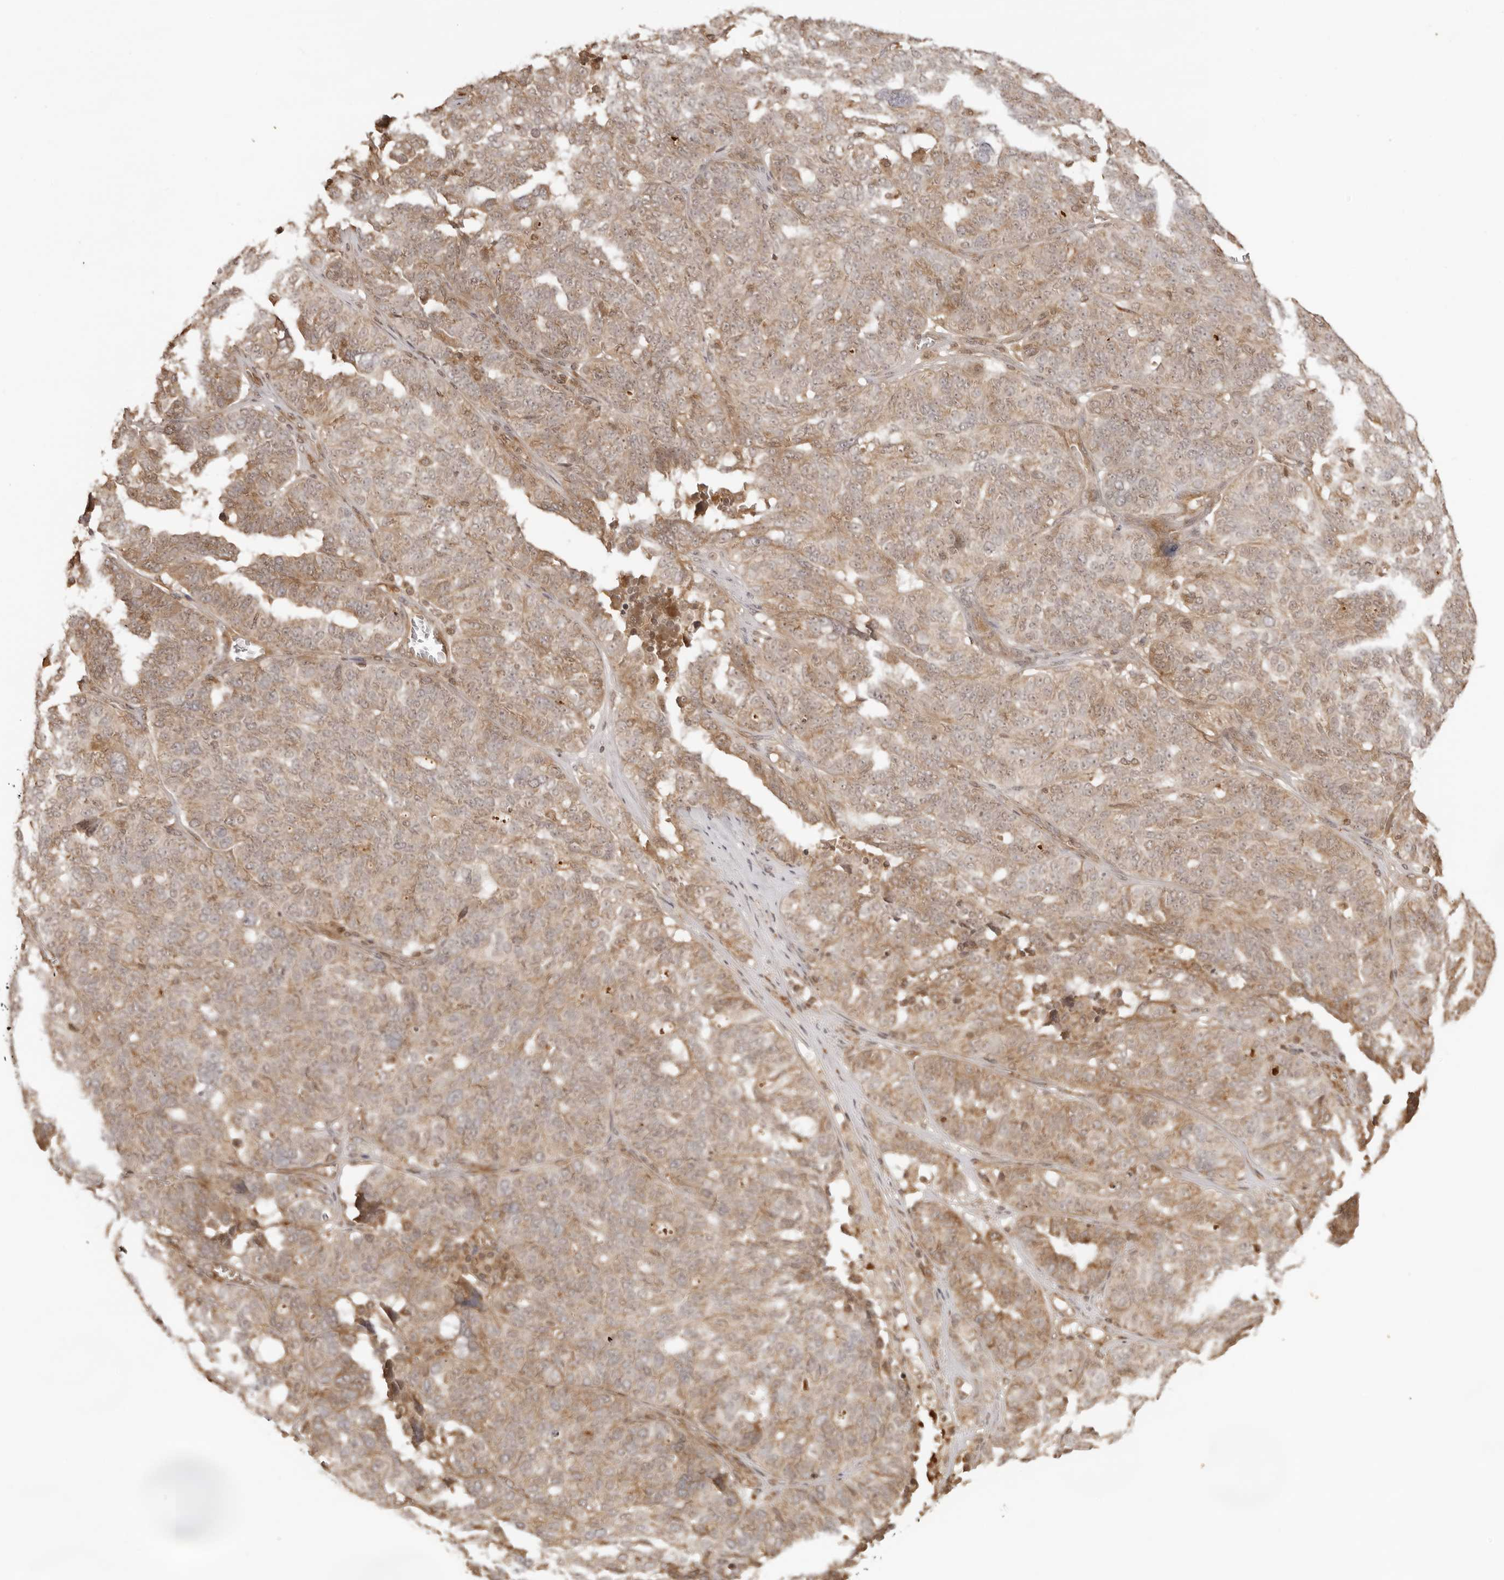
{"staining": {"intensity": "moderate", "quantity": "25%-75%", "location": "cytoplasmic/membranous"}, "tissue": "ovarian cancer", "cell_type": "Tumor cells", "image_type": "cancer", "snomed": [{"axis": "morphology", "description": "Cystadenocarcinoma, serous, NOS"}, {"axis": "topography", "description": "Ovary"}], "caption": "Serous cystadenocarcinoma (ovarian) was stained to show a protein in brown. There is medium levels of moderate cytoplasmic/membranous staining in about 25%-75% of tumor cells. The staining is performed using DAB (3,3'-diaminobenzidine) brown chromogen to label protein expression. The nuclei are counter-stained blue using hematoxylin.", "gene": "IKBKE", "patient": {"sex": "female", "age": 59}}